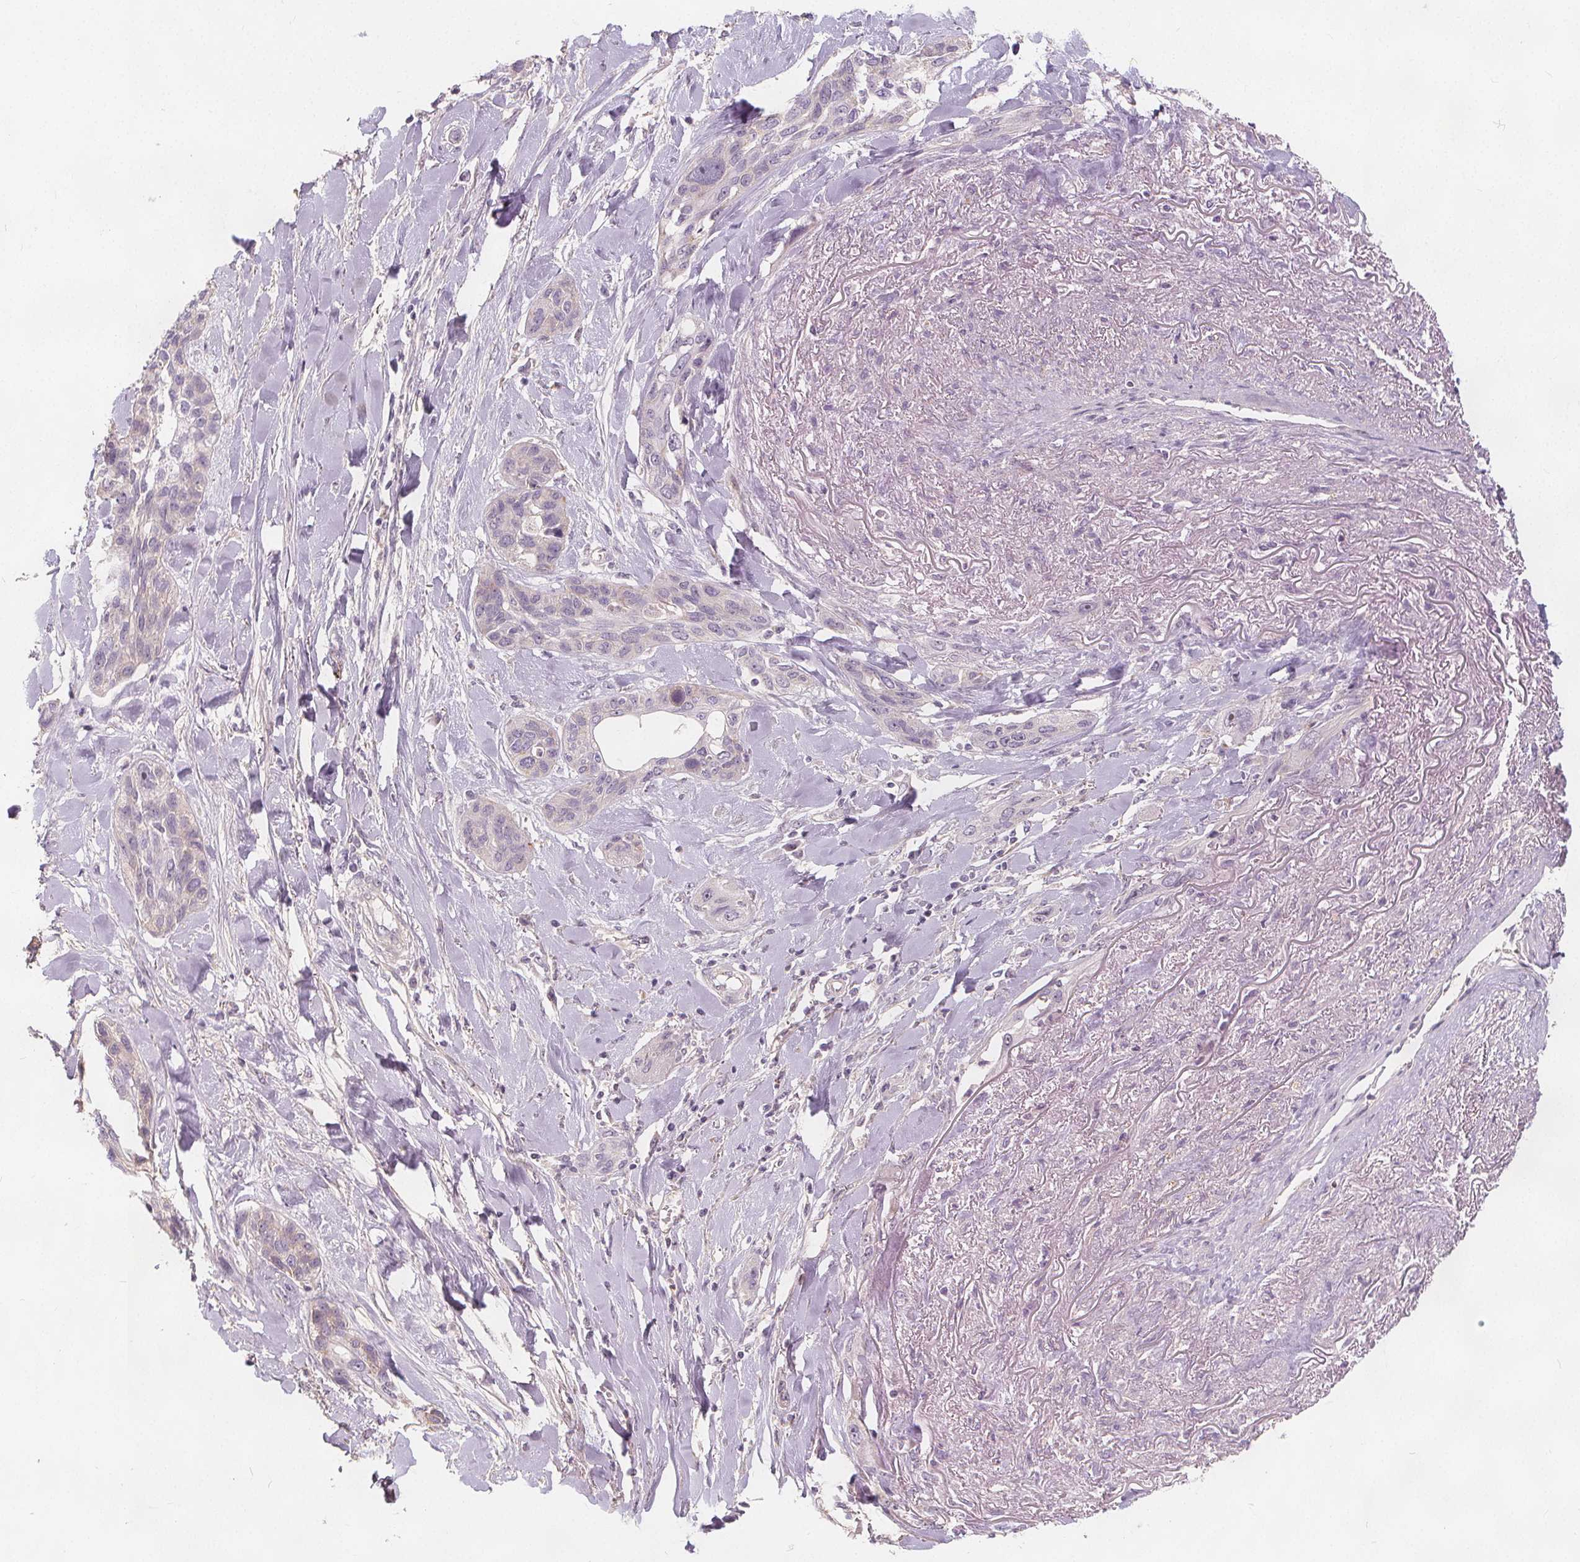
{"staining": {"intensity": "negative", "quantity": "none", "location": "none"}, "tissue": "lung cancer", "cell_type": "Tumor cells", "image_type": "cancer", "snomed": [{"axis": "morphology", "description": "Squamous cell carcinoma, NOS"}, {"axis": "topography", "description": "Lung"}], "caption": "Histopathology image shows no protein staining in tumor cells of lung squamous cell carcinoma tissue.", "gene": "DRC3", "patient": {"sex": "female", "age": 70}}